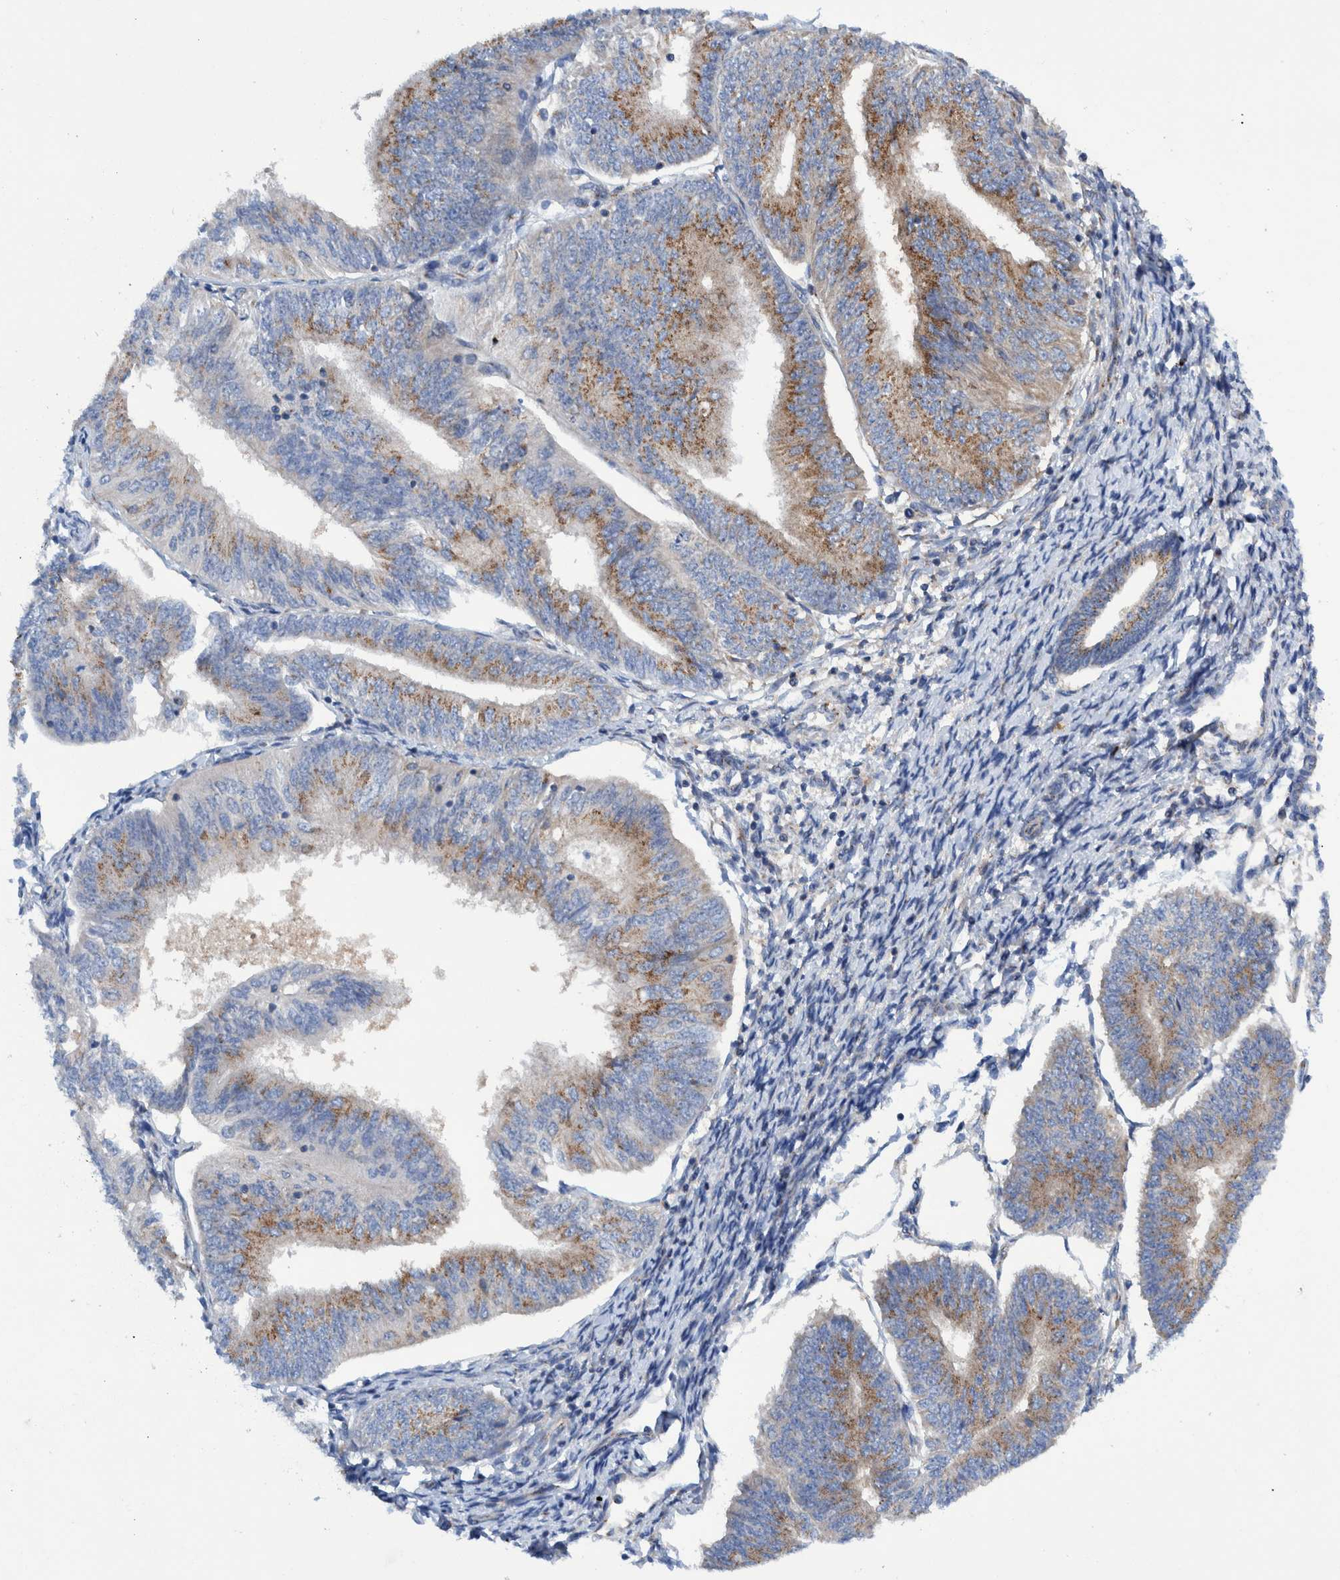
{"staining": {"intensity": "moderate", "quantity": "25%-75%", "location": "cytoplasmic/membranous"}, "tissue": "endometrial cancer", "cell_type": "Tumor cells", "image_type": "cancer", "snomed": [{"axis": "morphology", "description": "Adenocarcinoma, NOS"}, {"axis": "topography", "description": "Endometrium"}], "caption": "Protein staining of endometrial cancer (adenocarcinoma) tissue exhibits moderate cytoplasmic/membranous staining in about 25%-75% of tumor cells.", "gene": "TRIM58", "patient": {"sex": "female", "age": 58}}